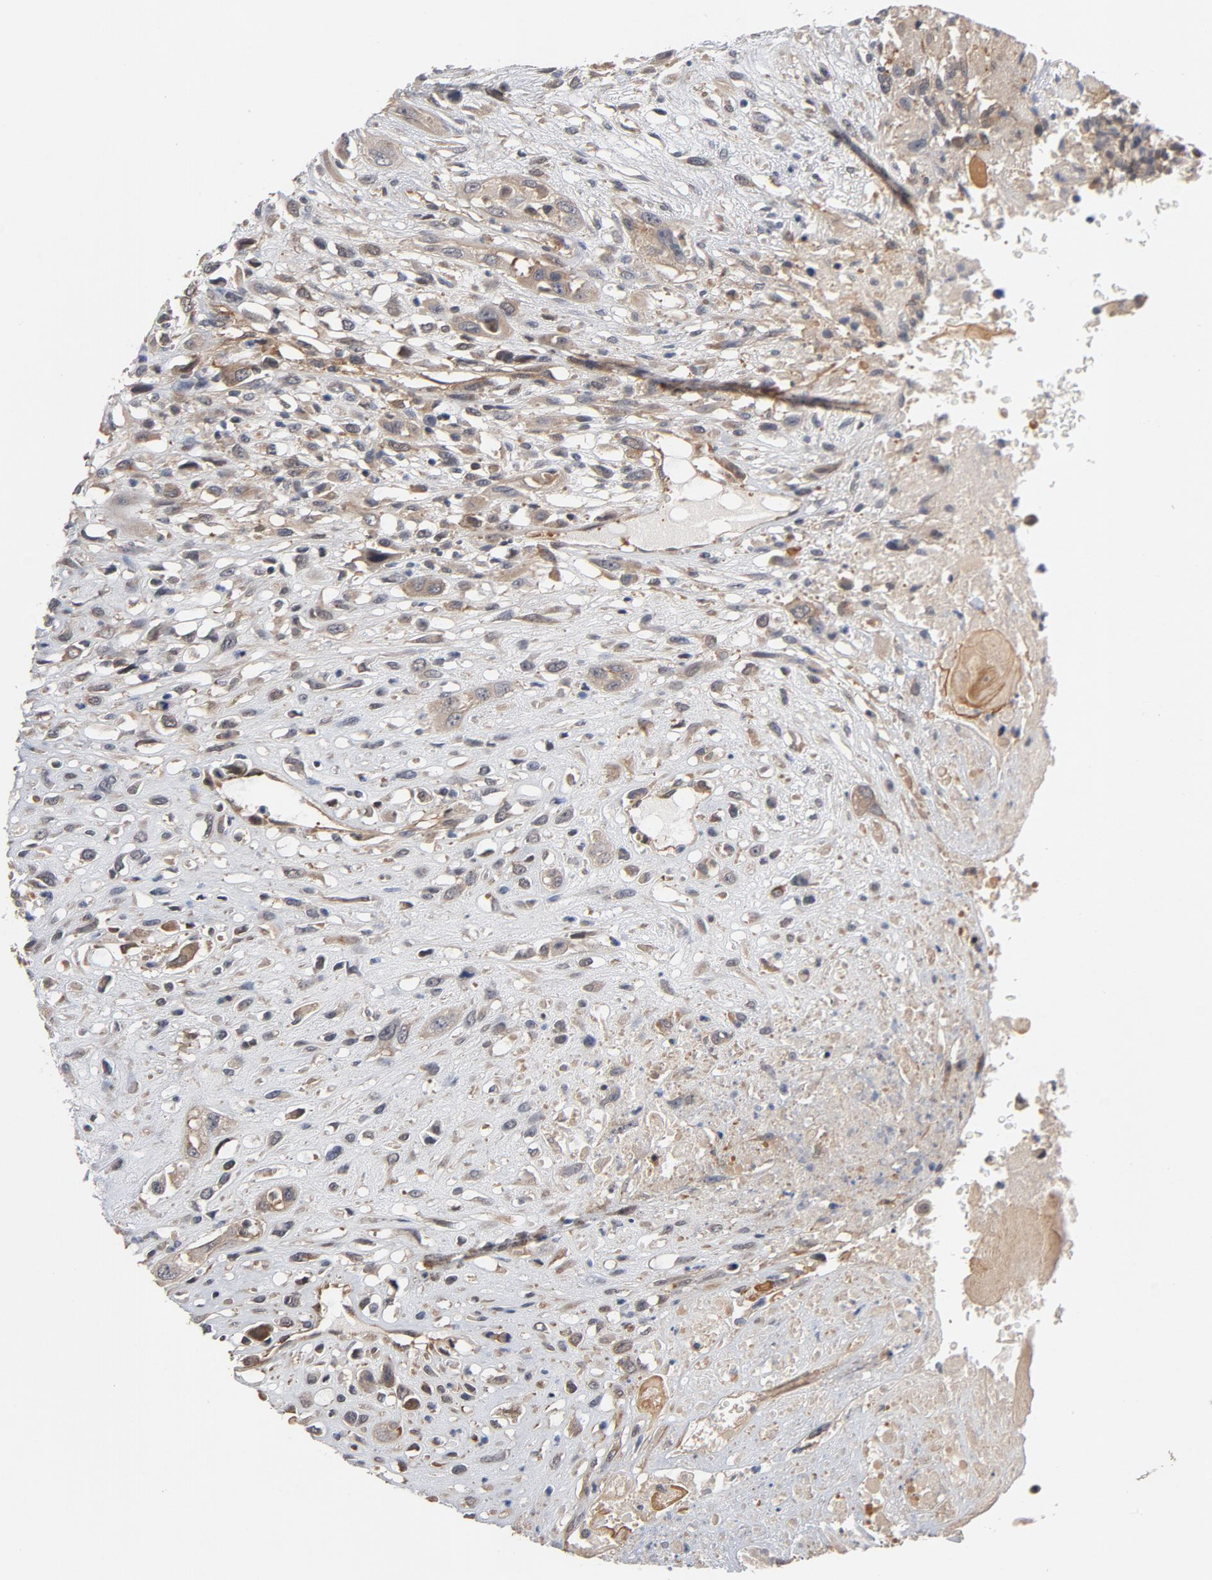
{"staining": {"intensity": "negative", "quantity": "none", "location": "none"}, "tissue": "head and neck cancer", "cell_type": "Tumor cells", "image_type": "cancer", "snomed": [{"axis": "morphology", "description": "Necrosis, NOS"}, {"axis": "morphology", "description": "Neoplasm, malignant, NOS"}, {"axis": "topography", "description": "Salivary gland"}, {"axis": "topography", "description": "Head-Neck"}], "caption": "Protein analysis of malignant neoplasm (head and neck) demonstrates no significant positivity in tumor cells. Nuclei are stained in blue.", "gene": "PITPNM2", "patient": {"sex": "male", "age": 43}}